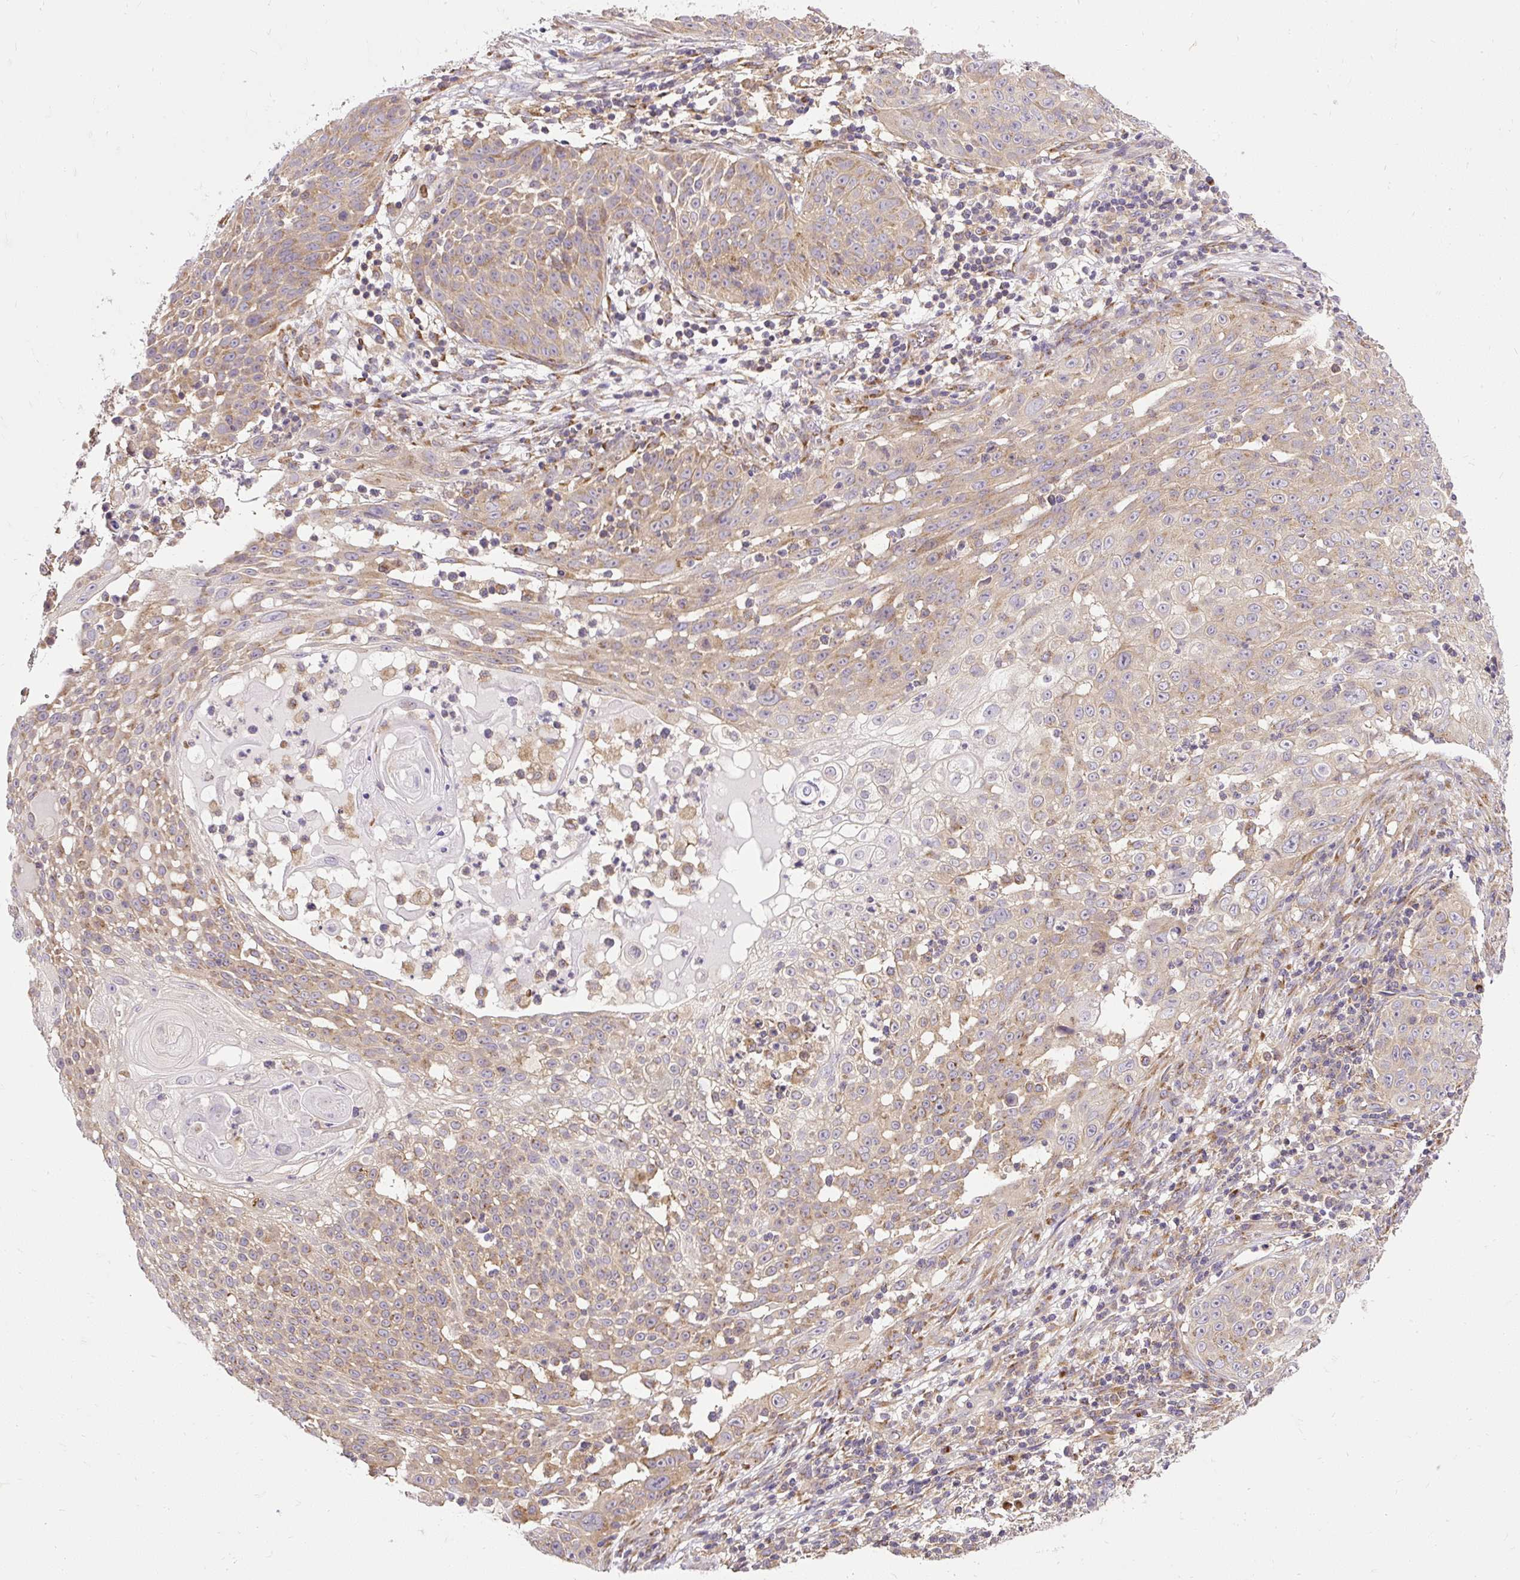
{"staining": {"intensity": "moderate", "quantity": ">75%", "location": "cytoplasmic/membranous"}, "tissue": "skin cancer", "cell_type": "Tumor cells", "image_type": "cancer", "snomed": [{"axis": "morphology", "description": "Squamous cell carcinoma, NOS"}, {"axis": "topography", "description": "Skin"}], "caption": "The photomicrograph demonstrates staining of skin cancer (squamous cell carcinoma), revealing moderate cytoplasmic/membranous protein expression (brown color) within tumor cells.", "gene": "SMC4", "patient": {"sex": "male", "age": 24}}